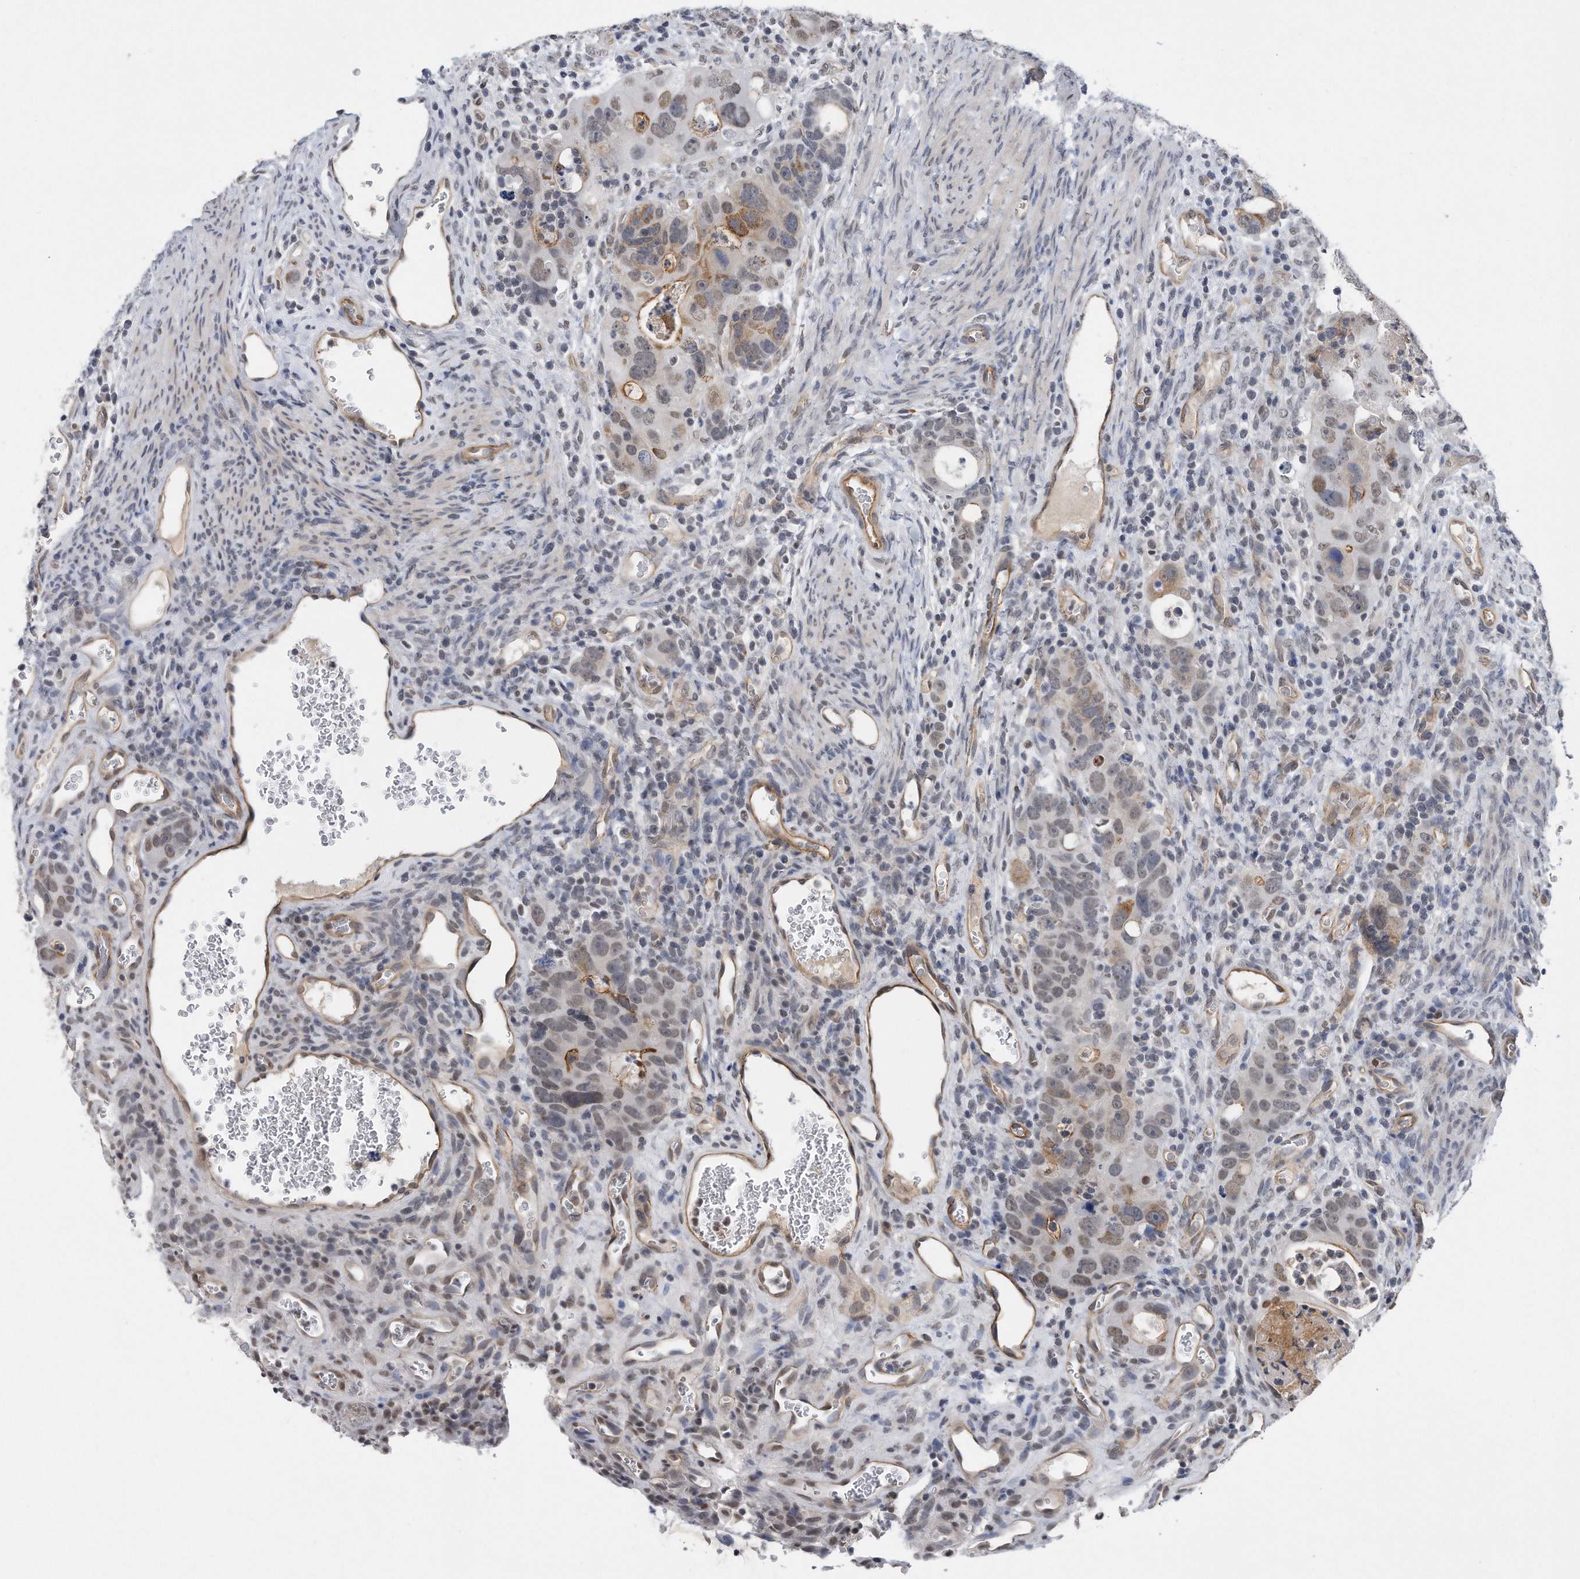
{"staining": {"intensity": "moderate", "quantity": "<25%", "location": "cytoplasmic/membranous,nuclear"}, "tissue": "colorectal cancer", "cell_type": "Tumor cells", "image_type": "cancer", "snomed": [{"axis": "morphology", "description": "Adenocarcinoma, NOS"}, {"axis": "topography", "description": "Rectum"}], "caption": "DAB immunohistochemical staining of human colorectal cancer exhibits moderate cytoplasmic/membranous and nuclear protein positivity in approximately <25% of tumor cells.", "gene": "TP53INP1", "patient": {"sex": "male", "age": 59}}